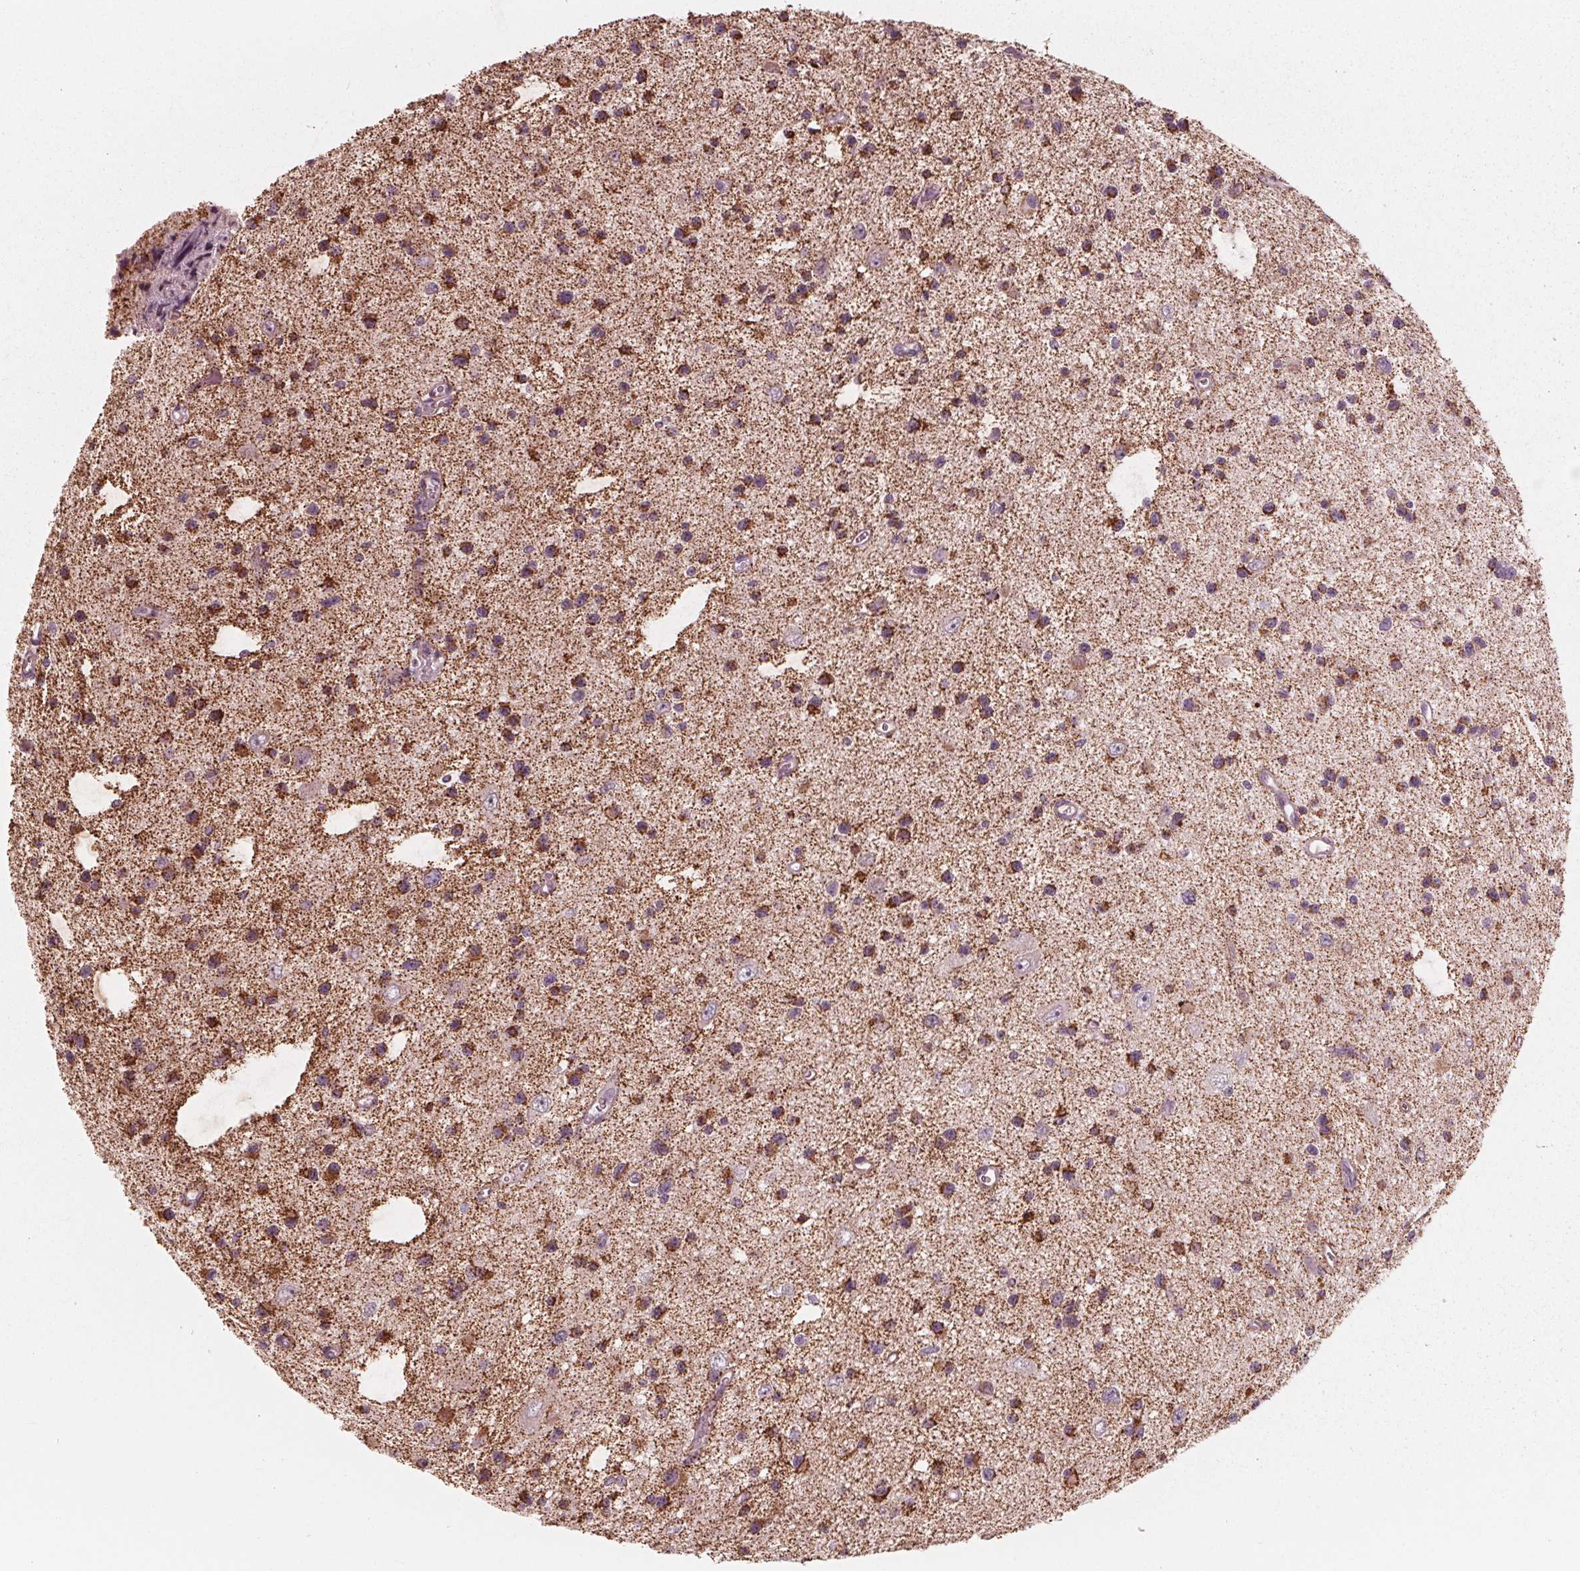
{"staining": {"intensity": "strong", "quantity": "25%-75%", "location": "cytoplasmic/membranous"}, "tissue": "glioma", "cell_type": "Tumor cells", "image_type": "cancer", "snomed": [{"axis": "morphology", "description": "Glioma, malignant, Low grade"}, {"axis": "topography", "description": "Brain"}], "caption": "Immunohistochemistry (IHC) micrograph of glioma stained for a protein (brown), which shows high levels of strong cytoplasmic/membranous expression in approximately 25%-75% of tumor cells.", "gene": "DCAF4L2", "patient": {"sex": "male", "age": 43}}